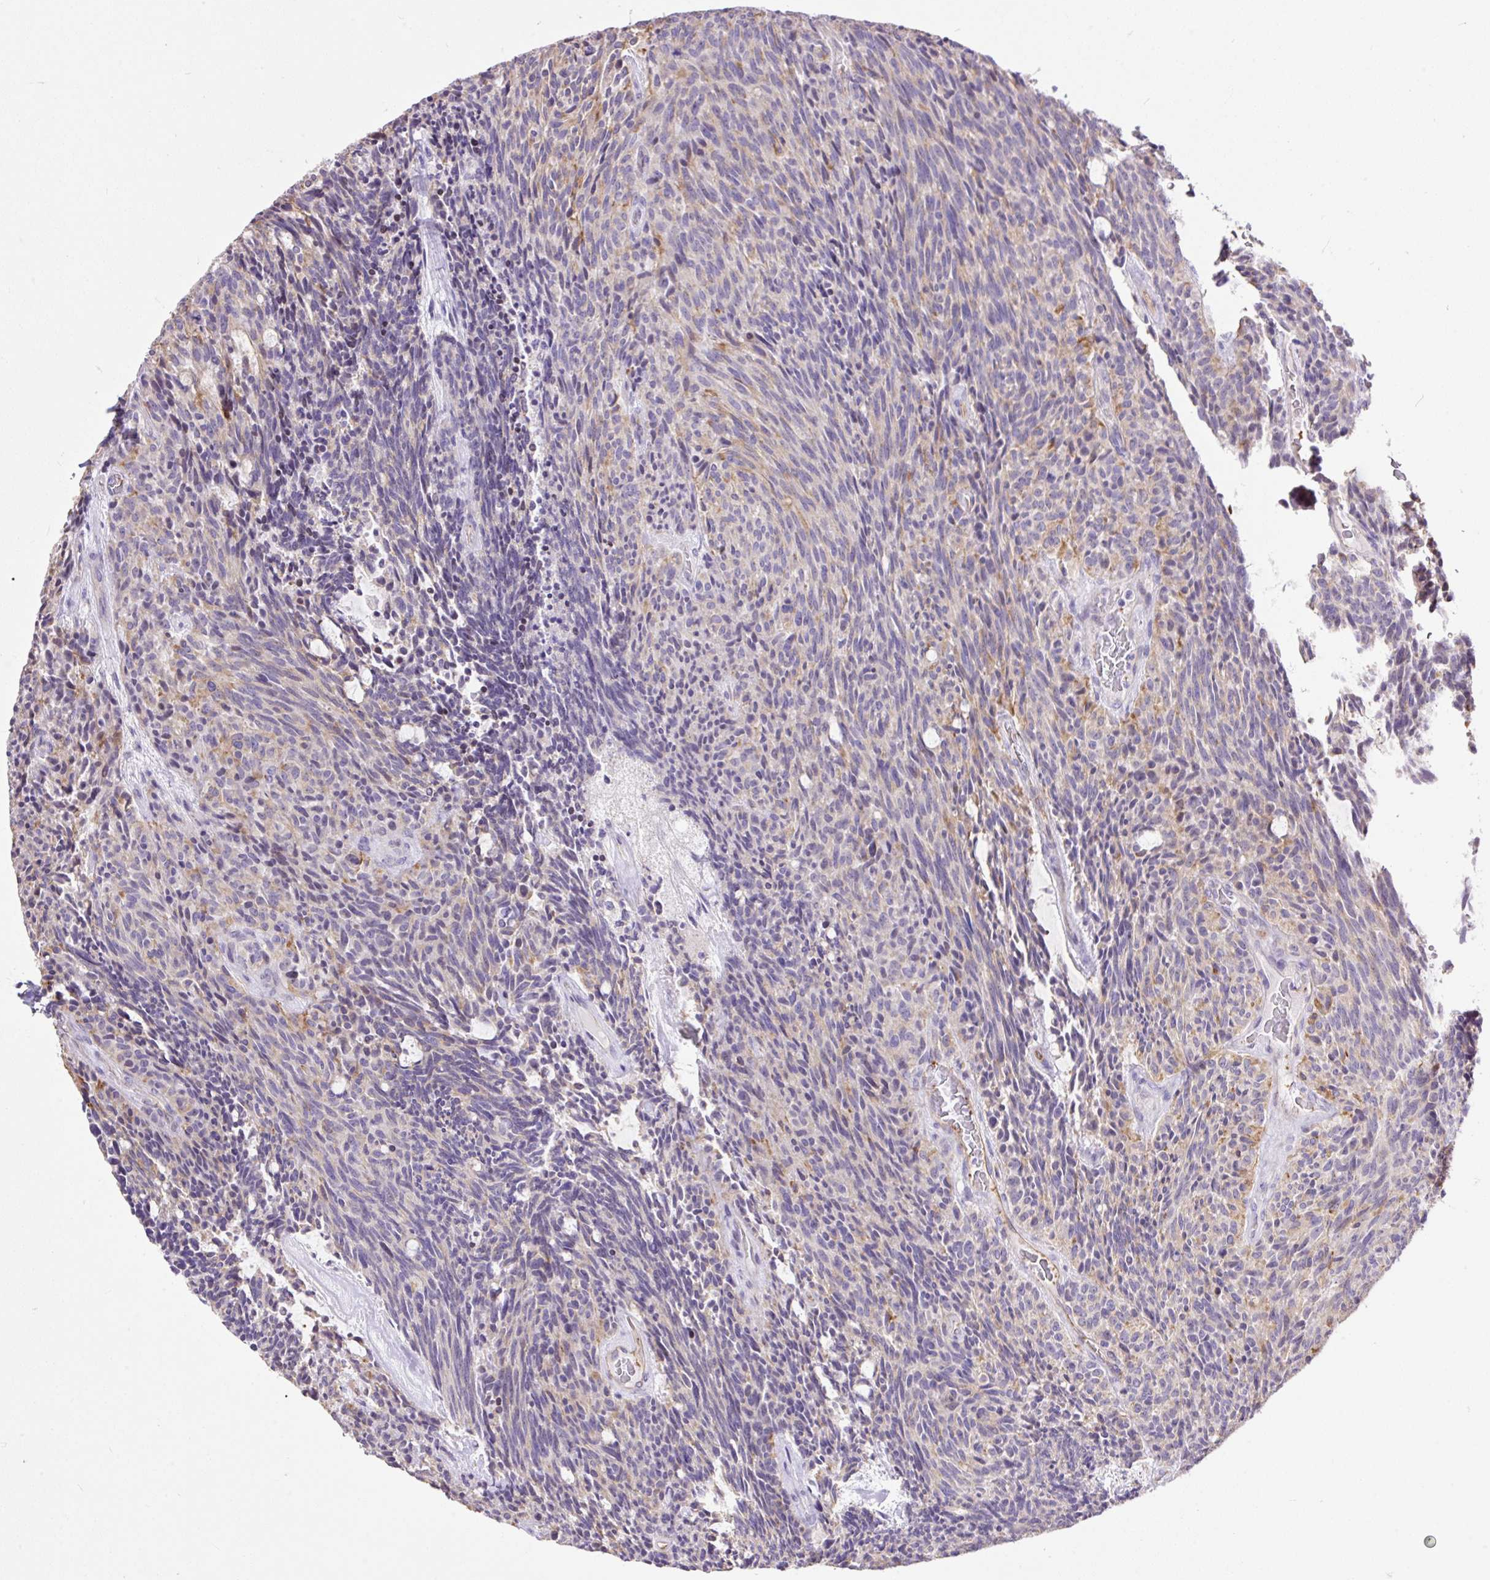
{"staining": {"intensity": "weak", "quantity": "<25%", "location": "cytoplasmic/membranous"}, "tissue": "carcinoid", "cell_type": "Tumor cells", "image_type": "cancer", "snomed": [{"axis": "morphology", "description": "Carcinoid, malignant, NOS"}, {"axis": "topography", "description": "Pancreas"}], "caption": "Micrograph shows no protein staining in tumor cells of carcinoid tissue. (DAB immunohistochemistry (IHC), high magnification).", "gene": "MAGEB16", "patient": {"sex": "female", "age": 54}}